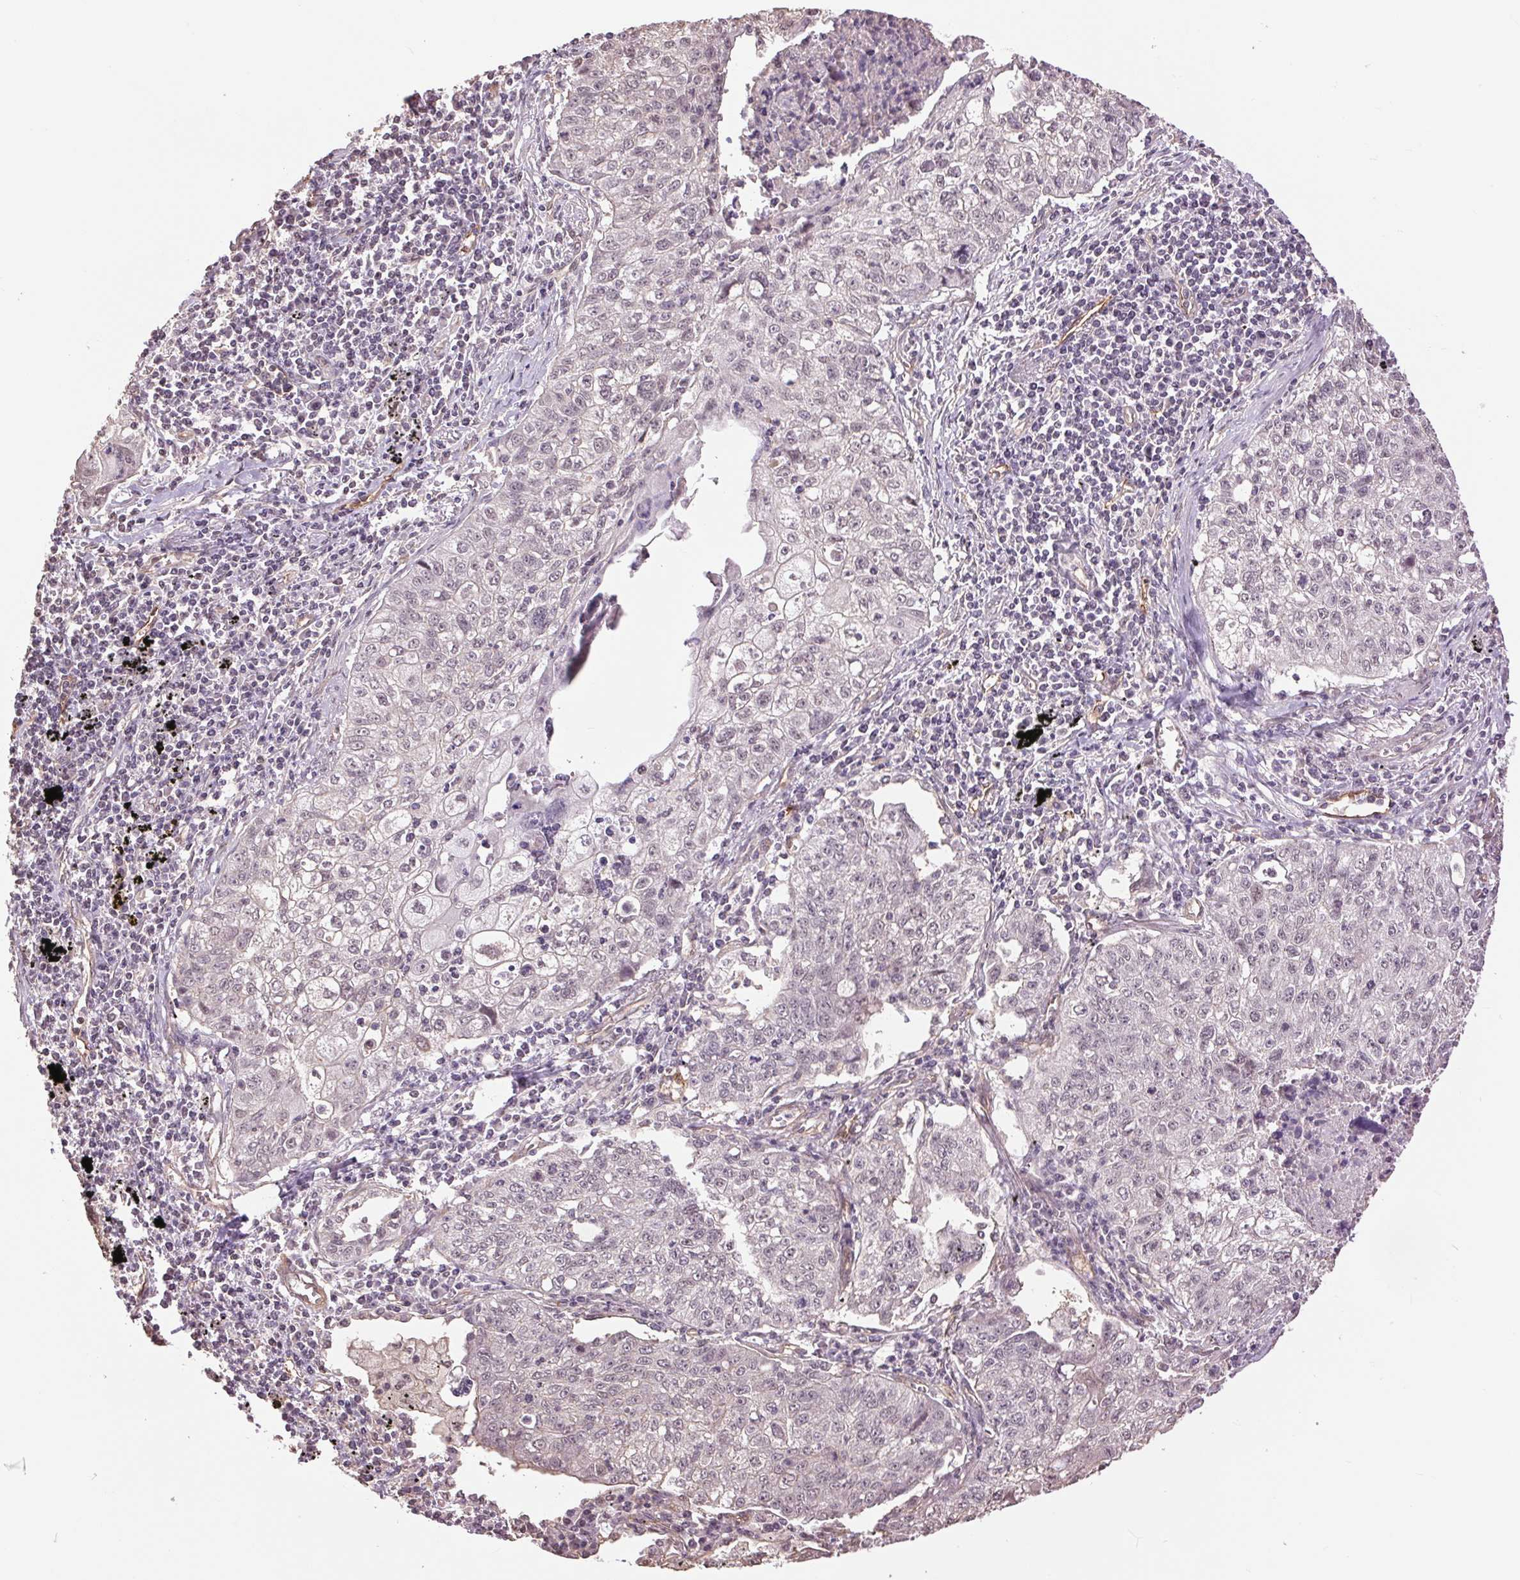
{"staining": {"intensity": "negative", "quantity": "none", "location": "none"}, "tissue": "lung cancer", "cell_type": "Tumor cells", "image_type": "cancer", "snomed": [{"axis": "morphology", "description": "Normal morphology"}, {"axis": "morphology", "description": "Aneuploidy"}, {"axis": "morphology", "description": "Squamous cell carcinoma, NOS"}, {"axis": "topography", "description": "Lymph node"}, {"axis": "topography", "description": "Lung"}], "caption": "DAB immunohistochemical staining of lung cancer (squamous cell carcinoma) demonstrates no significant positivity in tumor cells.", "gene": "PALM", "patient": {"sex": "female", "age": 76}}